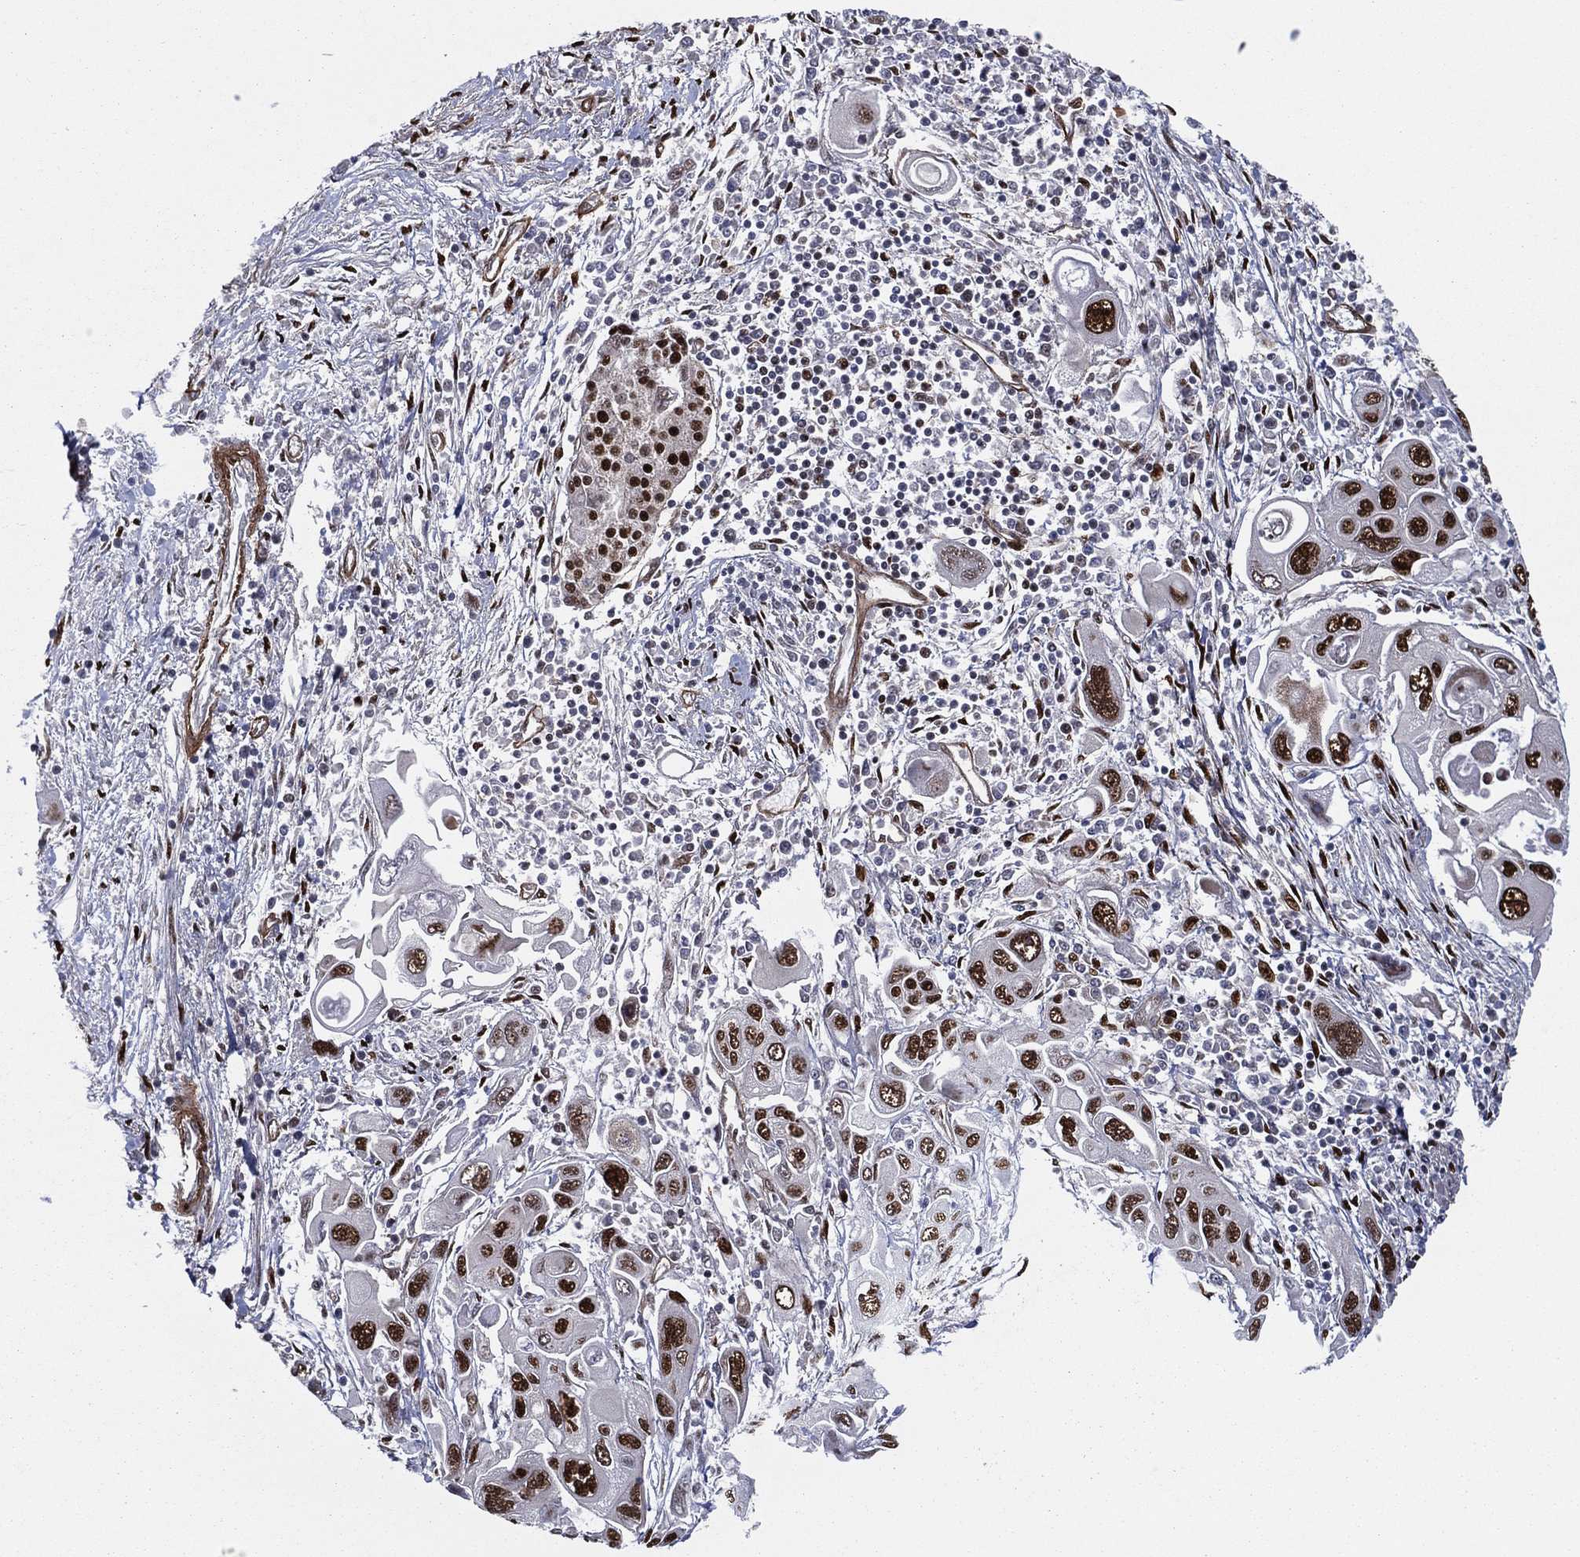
{"staining": {"intensity": "strong", "quantity": ">75%", "location": "nuclear"}, "tissue": "pancreatic cancer", "cell_type": "Tumor cells", "image_type": "cancer", "snomed": [{"axis": "morphology", "description": "Adenocarcinoma, NOS"}, {"axis": "topography", "description": "Pancreas"}], "caption": "A photomicrograph showing strong nuclear staining in about >75% of tumor cells in pancreatic adenocarcinoma, as visualized by brown immunohistochemical staining.", "gene": "TP53BP1", "patient": {"sex": "male", "age": 70}}